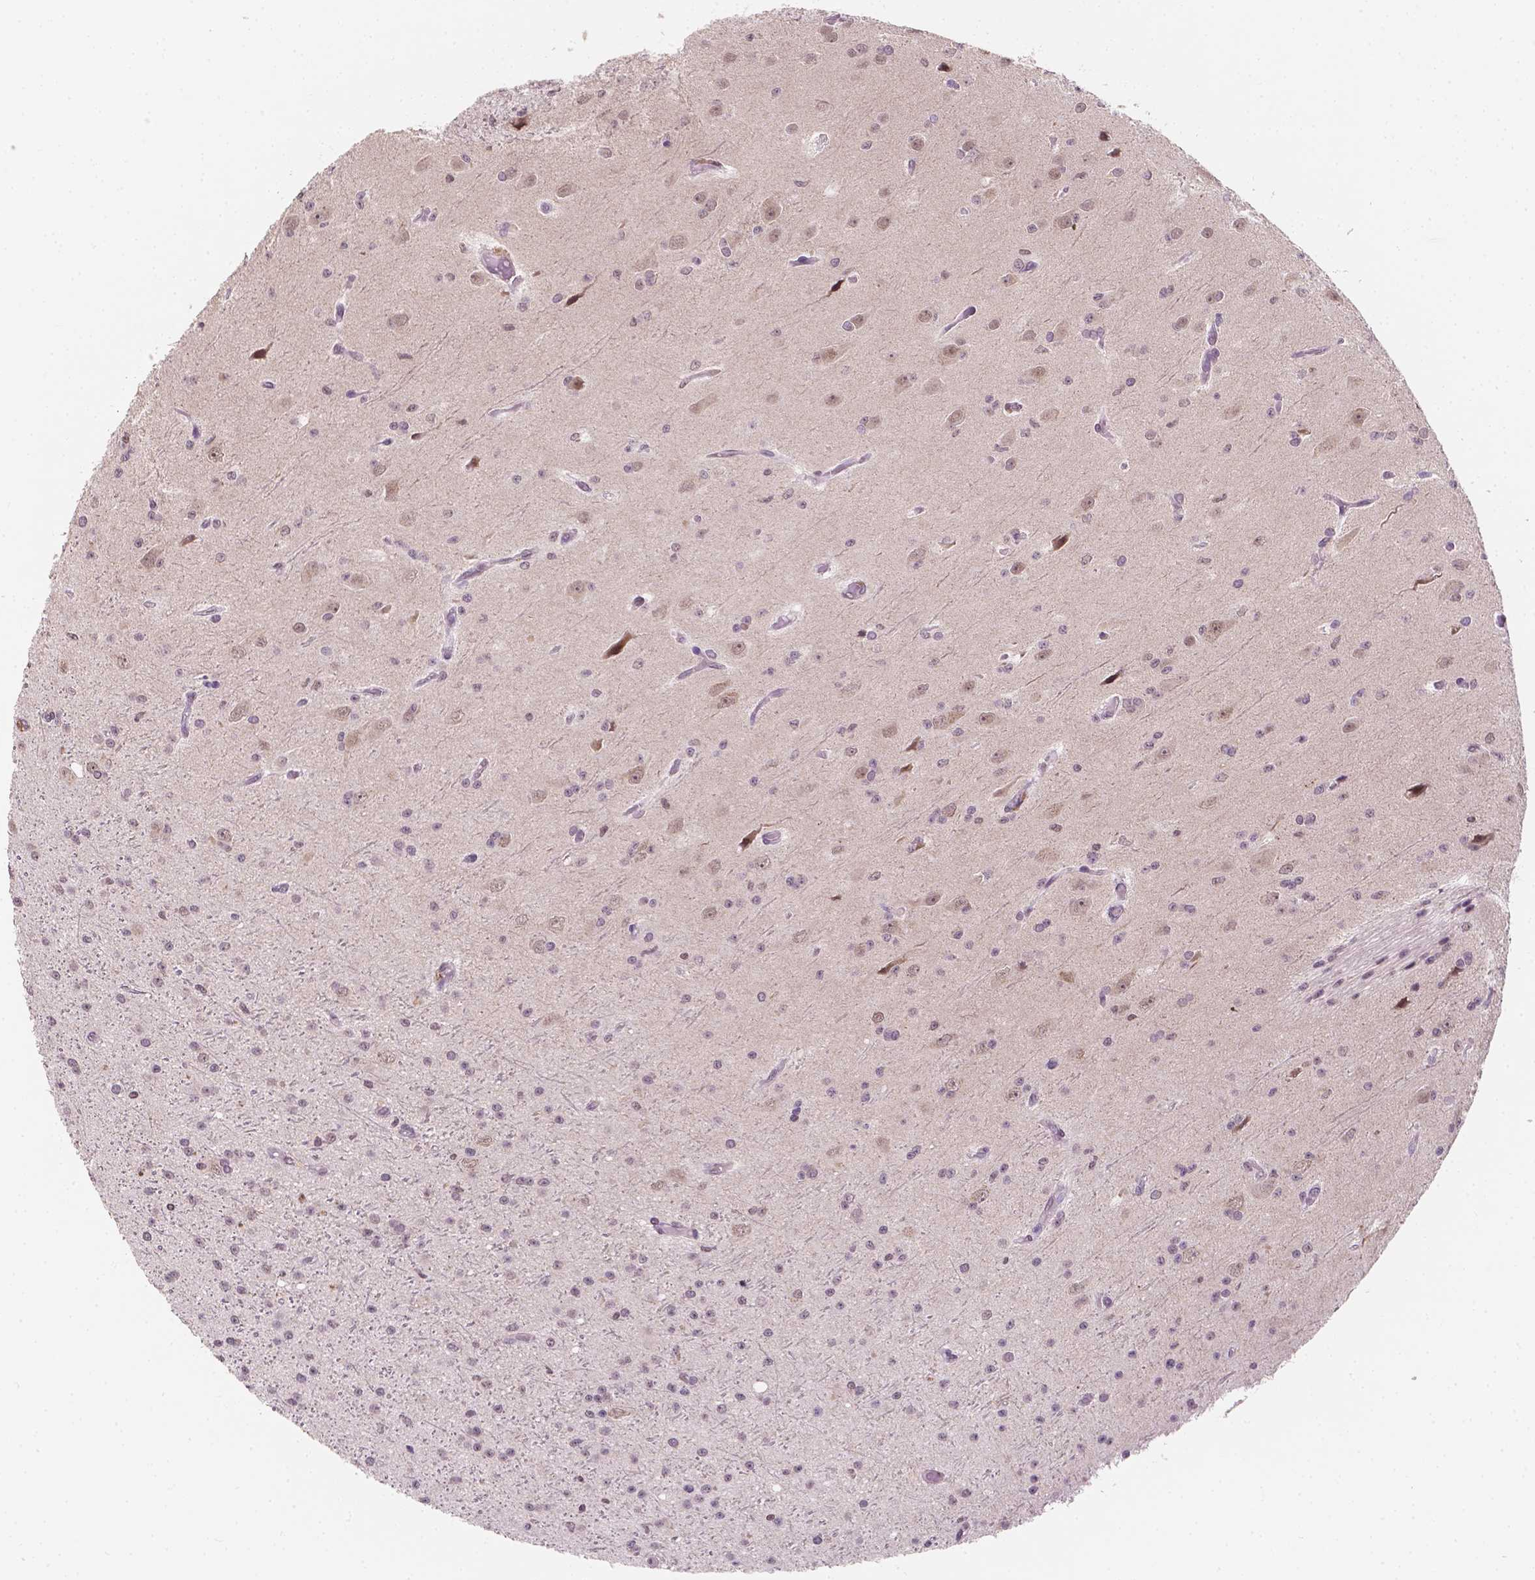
{"staining": {"intensity": "negative", "quantity": "none", "location": "none"}, "tissue": "glioma", "cell_type": "Tumor cells", "image_type": "cancer", "snomed": [{"axis": "morphology", "description": "Glioma, malignant, Low grade"}, {"axis": "topography", "description": "Brain"}], "caption": "The photomicrograph reveals no significant positivity in tumor cells of glioma.", "gene": "SHLD3", "patient": {"sex": "male", "age": 27}}